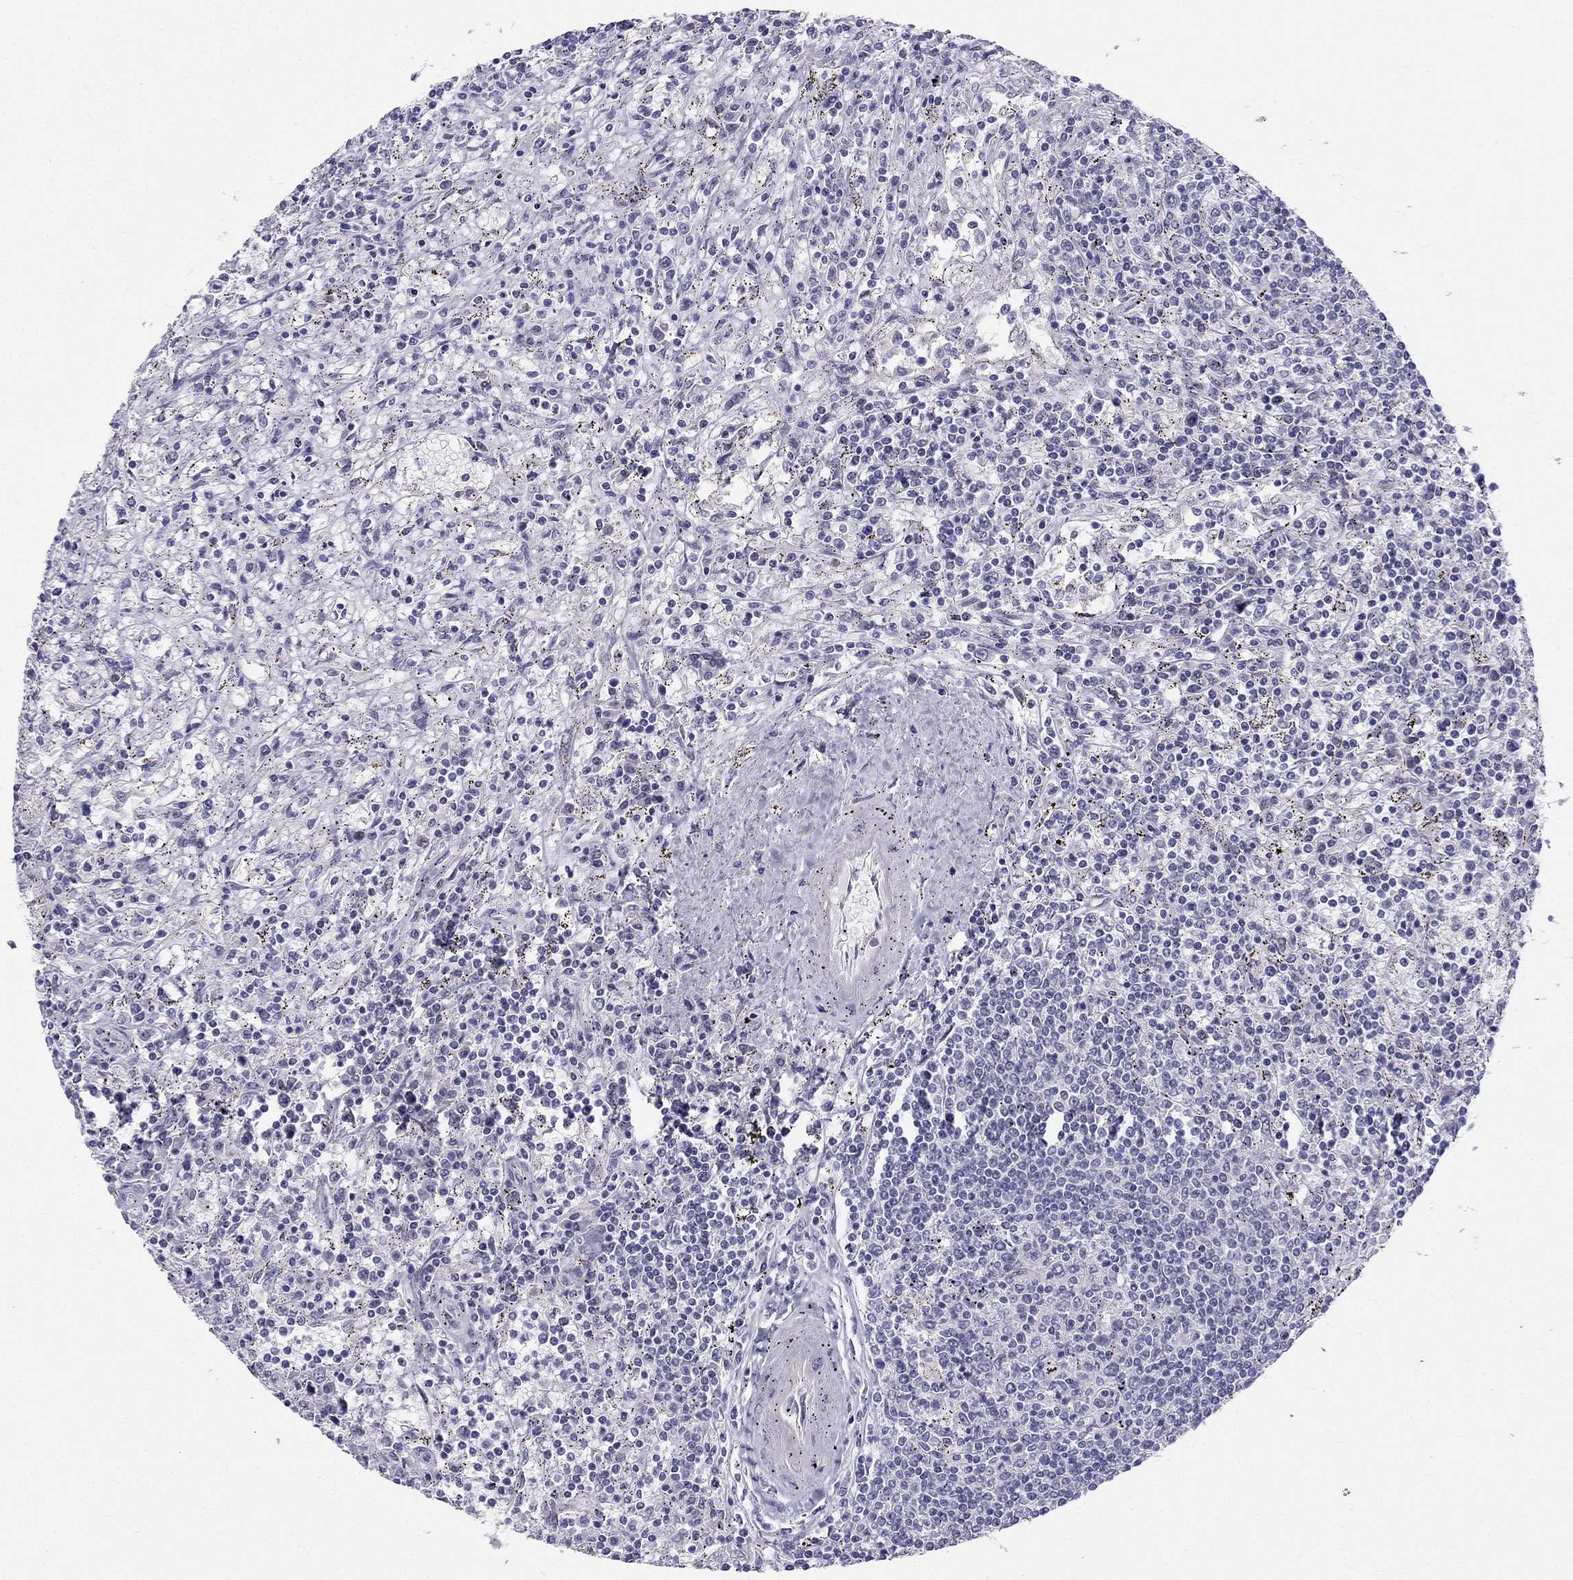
{"staining": {"intensity": "negative", "quantity": "none", "location": "none"}, "tissue": "lymphoma", "cell_type": "Tumor cells", "image_type": "cancer", "snomed": [{"axis": "morphology", "description": "Malignant lymphoma, non-Hodgkin's type, Low grade"}, {"axis": "topography", "description": "Spleen"}], "caption": "IHC micrograph of low-grade malignant lymphoma, non-Hodgkin's type stained for a protein (brown), which exhibits no staining in tumor cells. Nuclei are stained in blue.", "gene": "BAG5", "patient": {"sex": "male", "age": 62}}